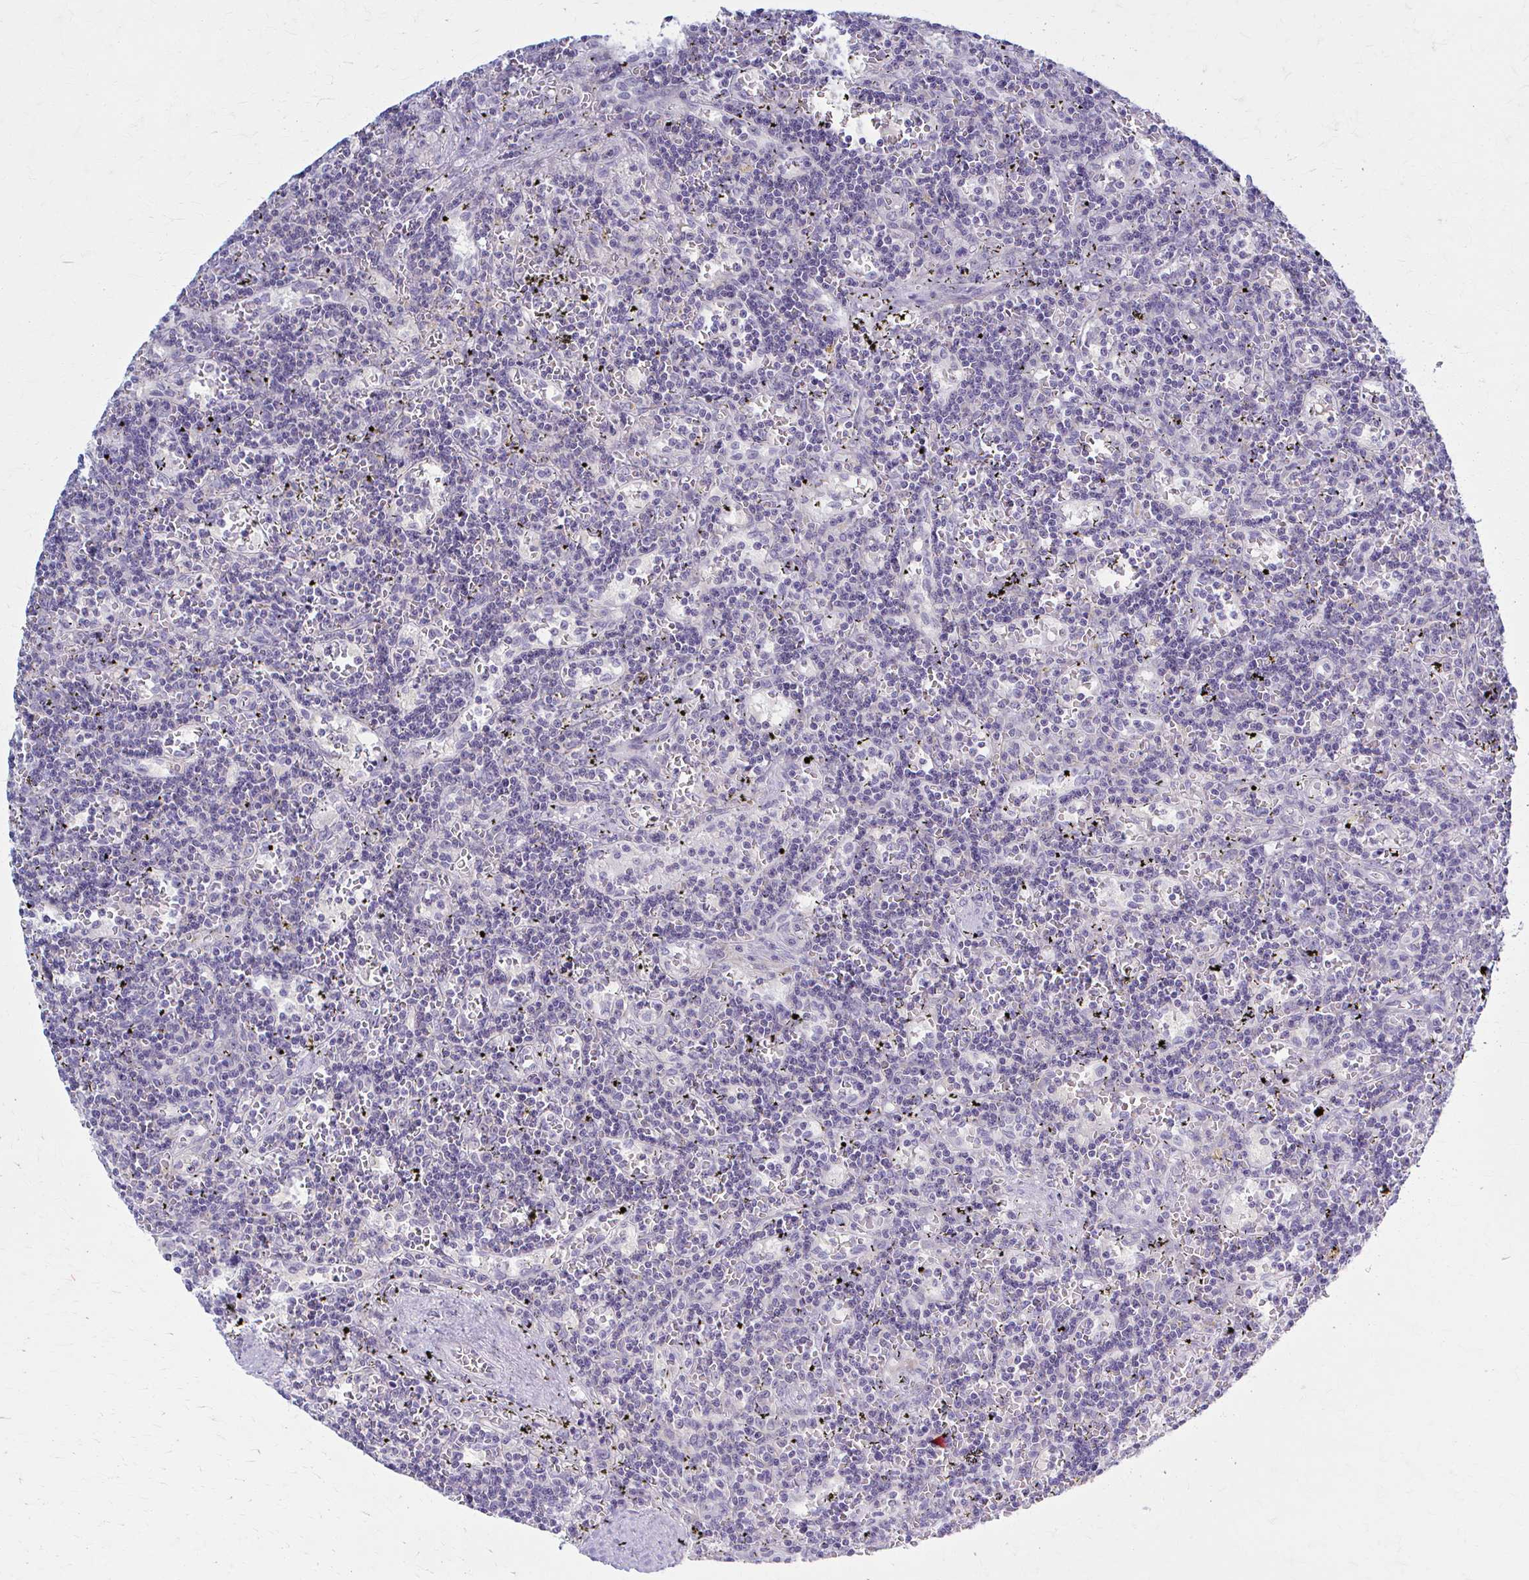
{"staining": {"intensity": "negative", "quantity": "none", "location": "none"}, "tissue": "lymphoma", "cell_type": "Tumor cells", "image_type": "cancer", "snomed": [{"axis": "morphology", "description": "Malignant lymphoma, non-Hodgkin's type, Low grade"}, {"axis": "topography", "description": "Spleen"}], "caption": "Immunohistochemistry (IHC) micrograph of neoplastic tissue: lymphoma stained with DAB shows no significant protein expression in tumor cells.", "gene": "PRKRA", "patient": {"sex": "male", "age": 60}}